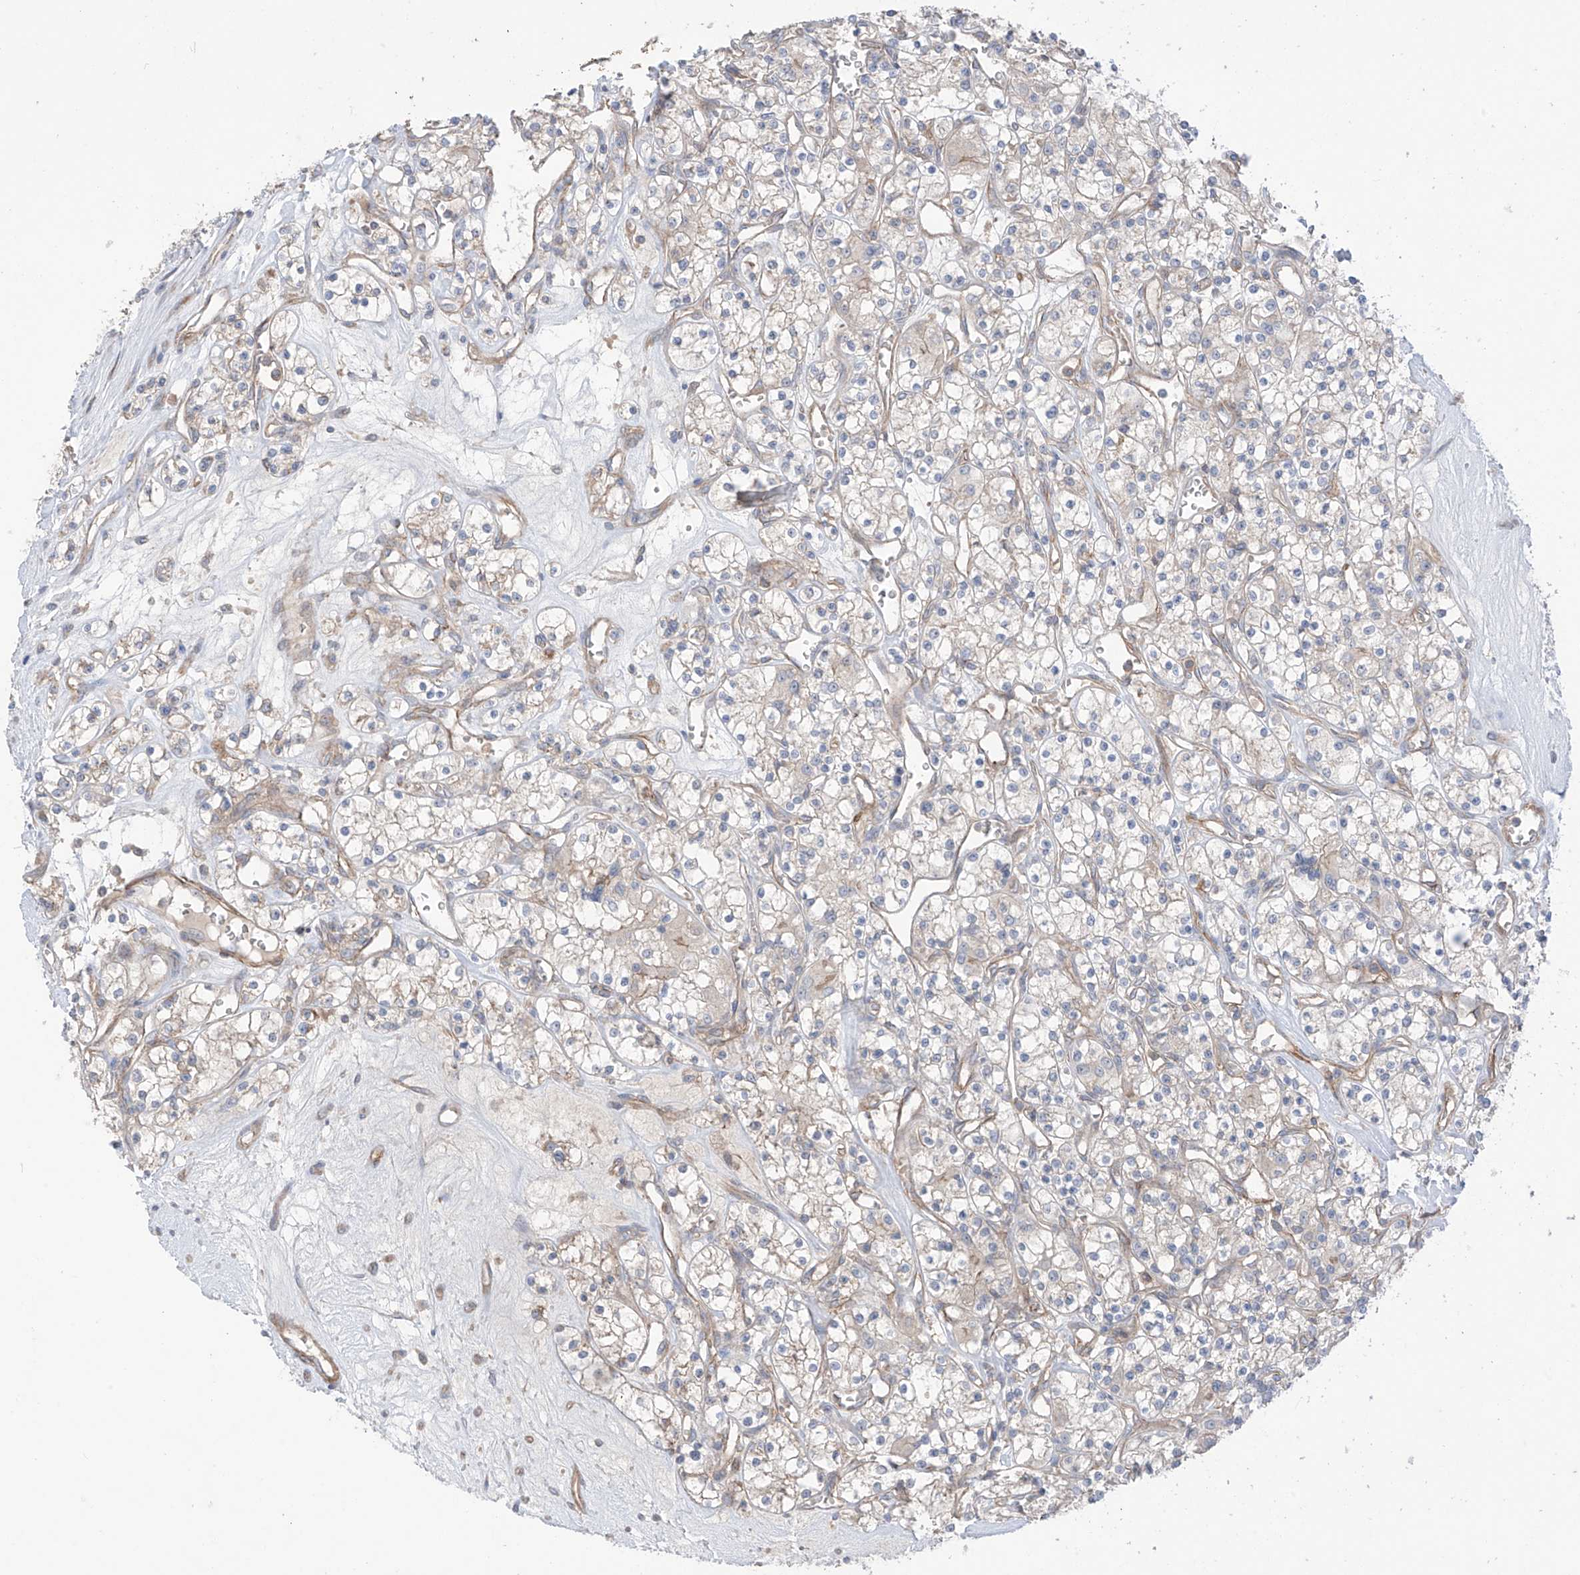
{"staining": {"intensity": "weak", "quantity": "<25%", "location": "cytoplasmic/membranous"}, "tissue": "renal cancer", "cell_type": "Tumor cells", "image_type": "cancer", "snomed": [{"axis": "morphology", "description": "Adenocarcinoma, NOS"}, {"axis": "topography", "description": "Kidney"}], "caption": "This is an immunohistochemistry (IHC) image of human renal cancer (adenocarcinoma). There is no expression in tumor cells.", "gene": "TRMU", "patient": {"sex": "female", "age": 59}}